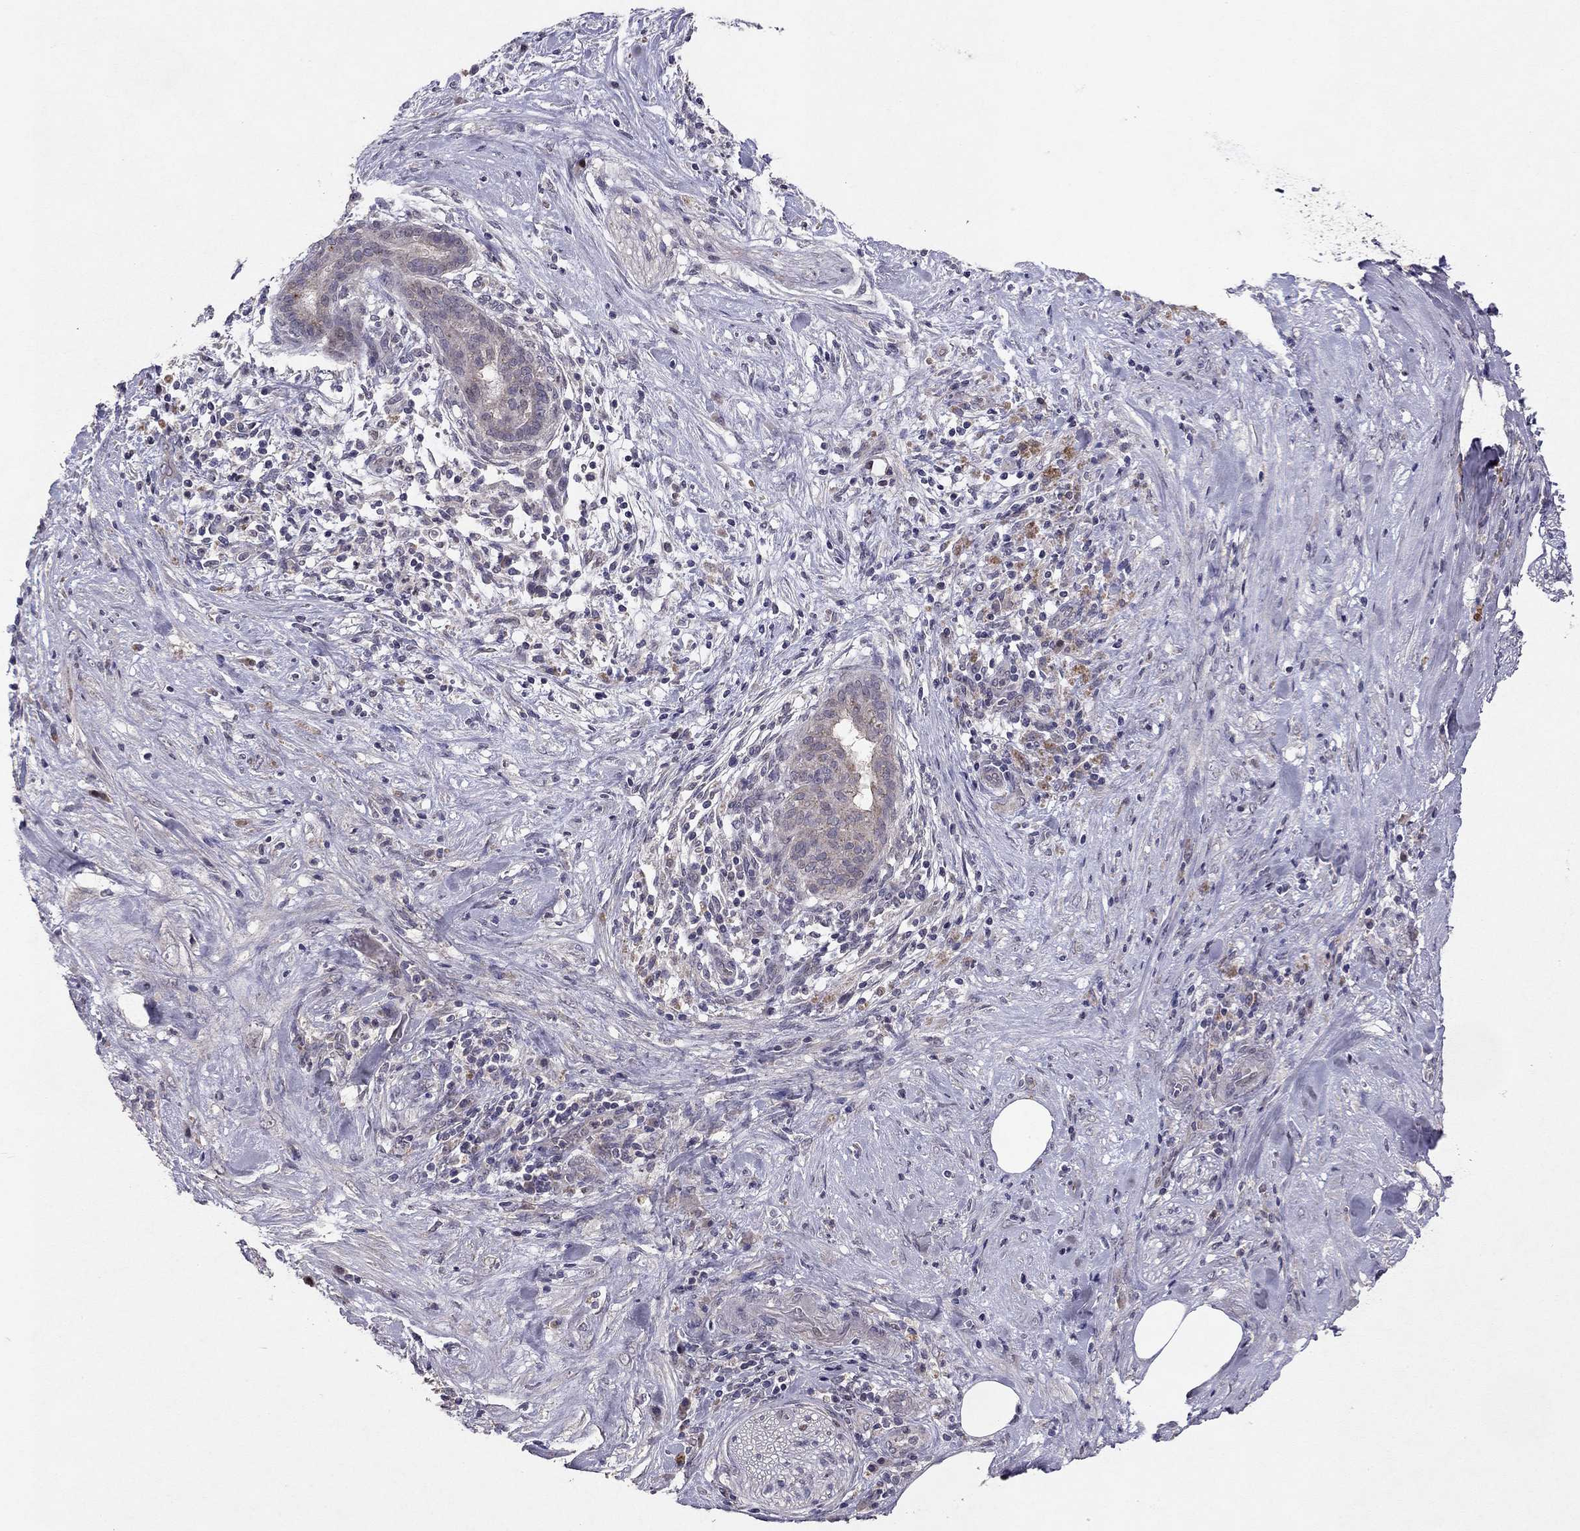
{"staining": {"intensity": "negative", "quantity": "none", "location": "none"}, "tissue": "pancreatic cancer", "cell_type": "Tumor cells", "image_type": "cancer", "snomed": [{"axis": "morphology", "description": "Adenocarcinoma, NOS"}, {"axis": "topography", "description": "Pancreas"}], "caption": "Tumor cells are negative for brown protein staining in pancreatic adenocarcinoma.", "gene": "ESR2", "patient": {"sex": "male", "age": 44}}